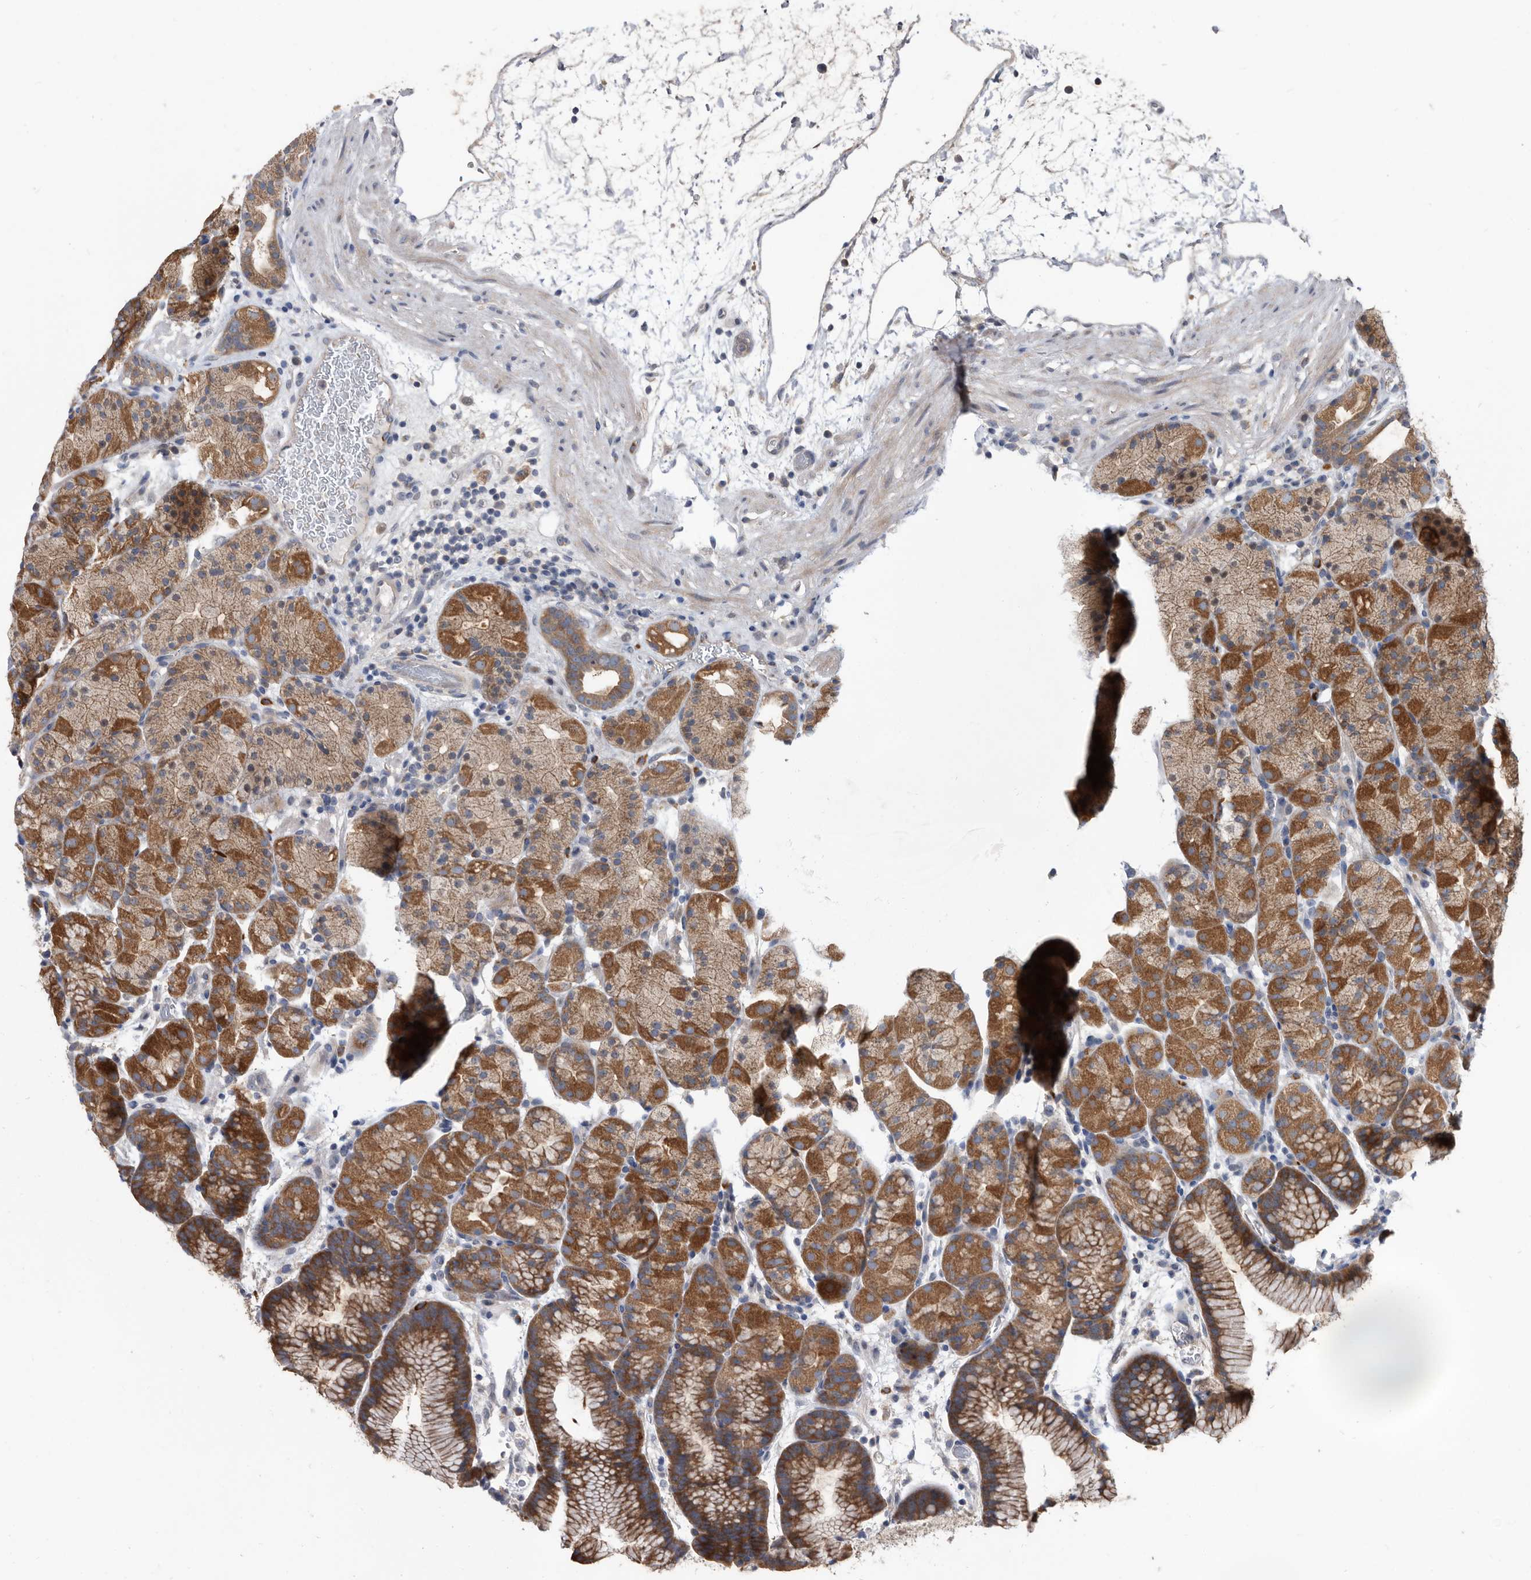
{"staining": {"intensity": "strong", "quantity": "25%-75%", "location": "cytoplasmic/membranous"}, "tissue": "stomach", "cell_type": "Glandular cells", "image_type": "normal", "snomed": [{"axis": "morphology", "description": "Normal tissue, NOS"}, {"axis": "topography", "description": "Stomach, upper"}], "caption": "Stomach stained for a protein (brown) shows strong cytoplasmic/membranous positive positivity in about 25%-75% of glandular cells.", "gene": "APEH", "patient": {"sex": "male", "age": 48}}